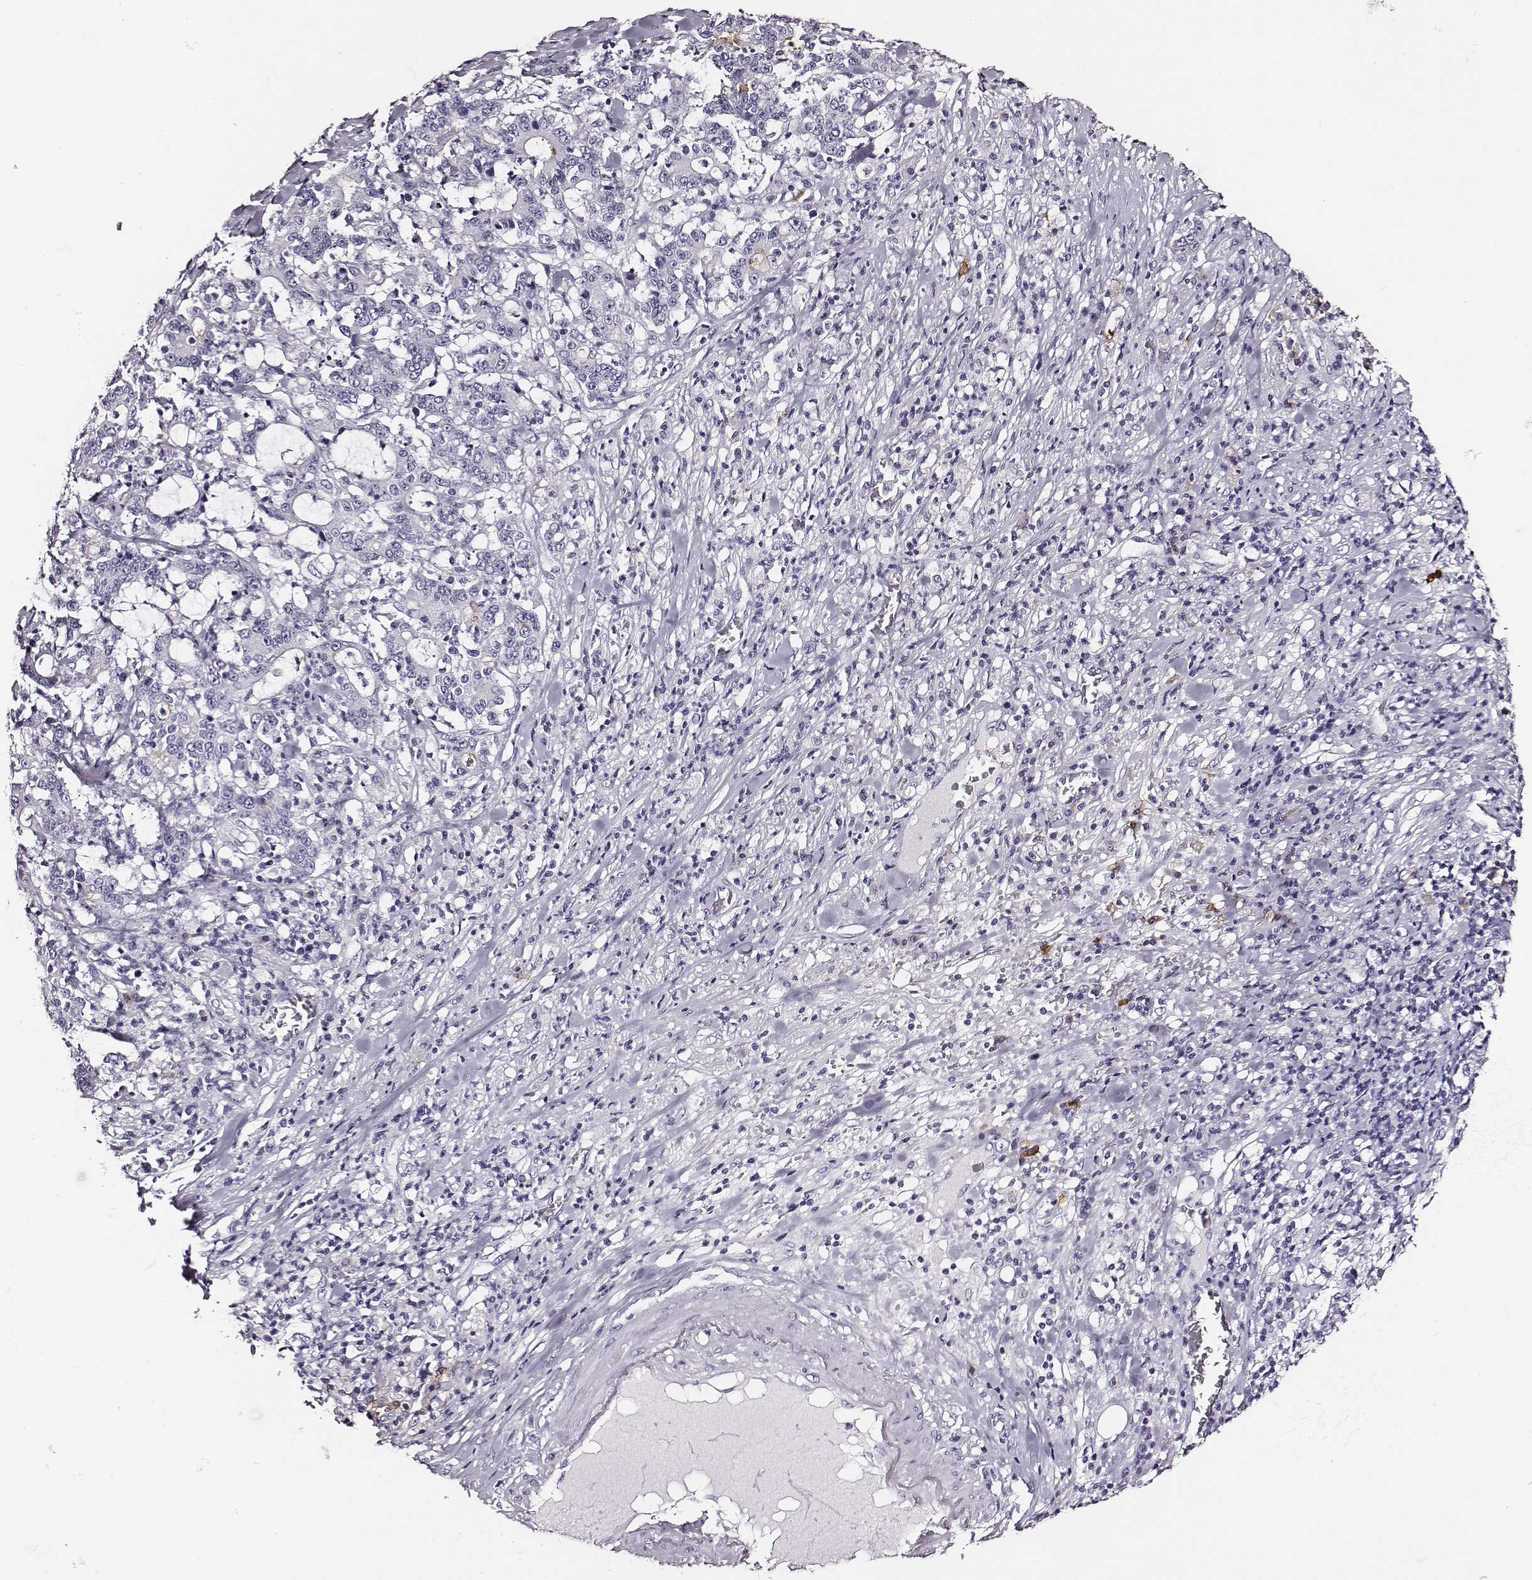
{"staining": {"intensity": "negative", "quantity": "none", "location": "none"}, "tissue": "stomach cancer", "cell_type": "Tumor cells", "image_type": "cancer", "snomed": [{"axis": "morphology", "description": "Adenocarcinoma, NOS"}, {"axis": "topography", "description": "Stomach, upper"}], "caption": "Tumor cells are negative for brown protein staining in stomach adenocarcinoma.", "gene": "DPEP1", "patient": {"sex": "male", "age": 68}}